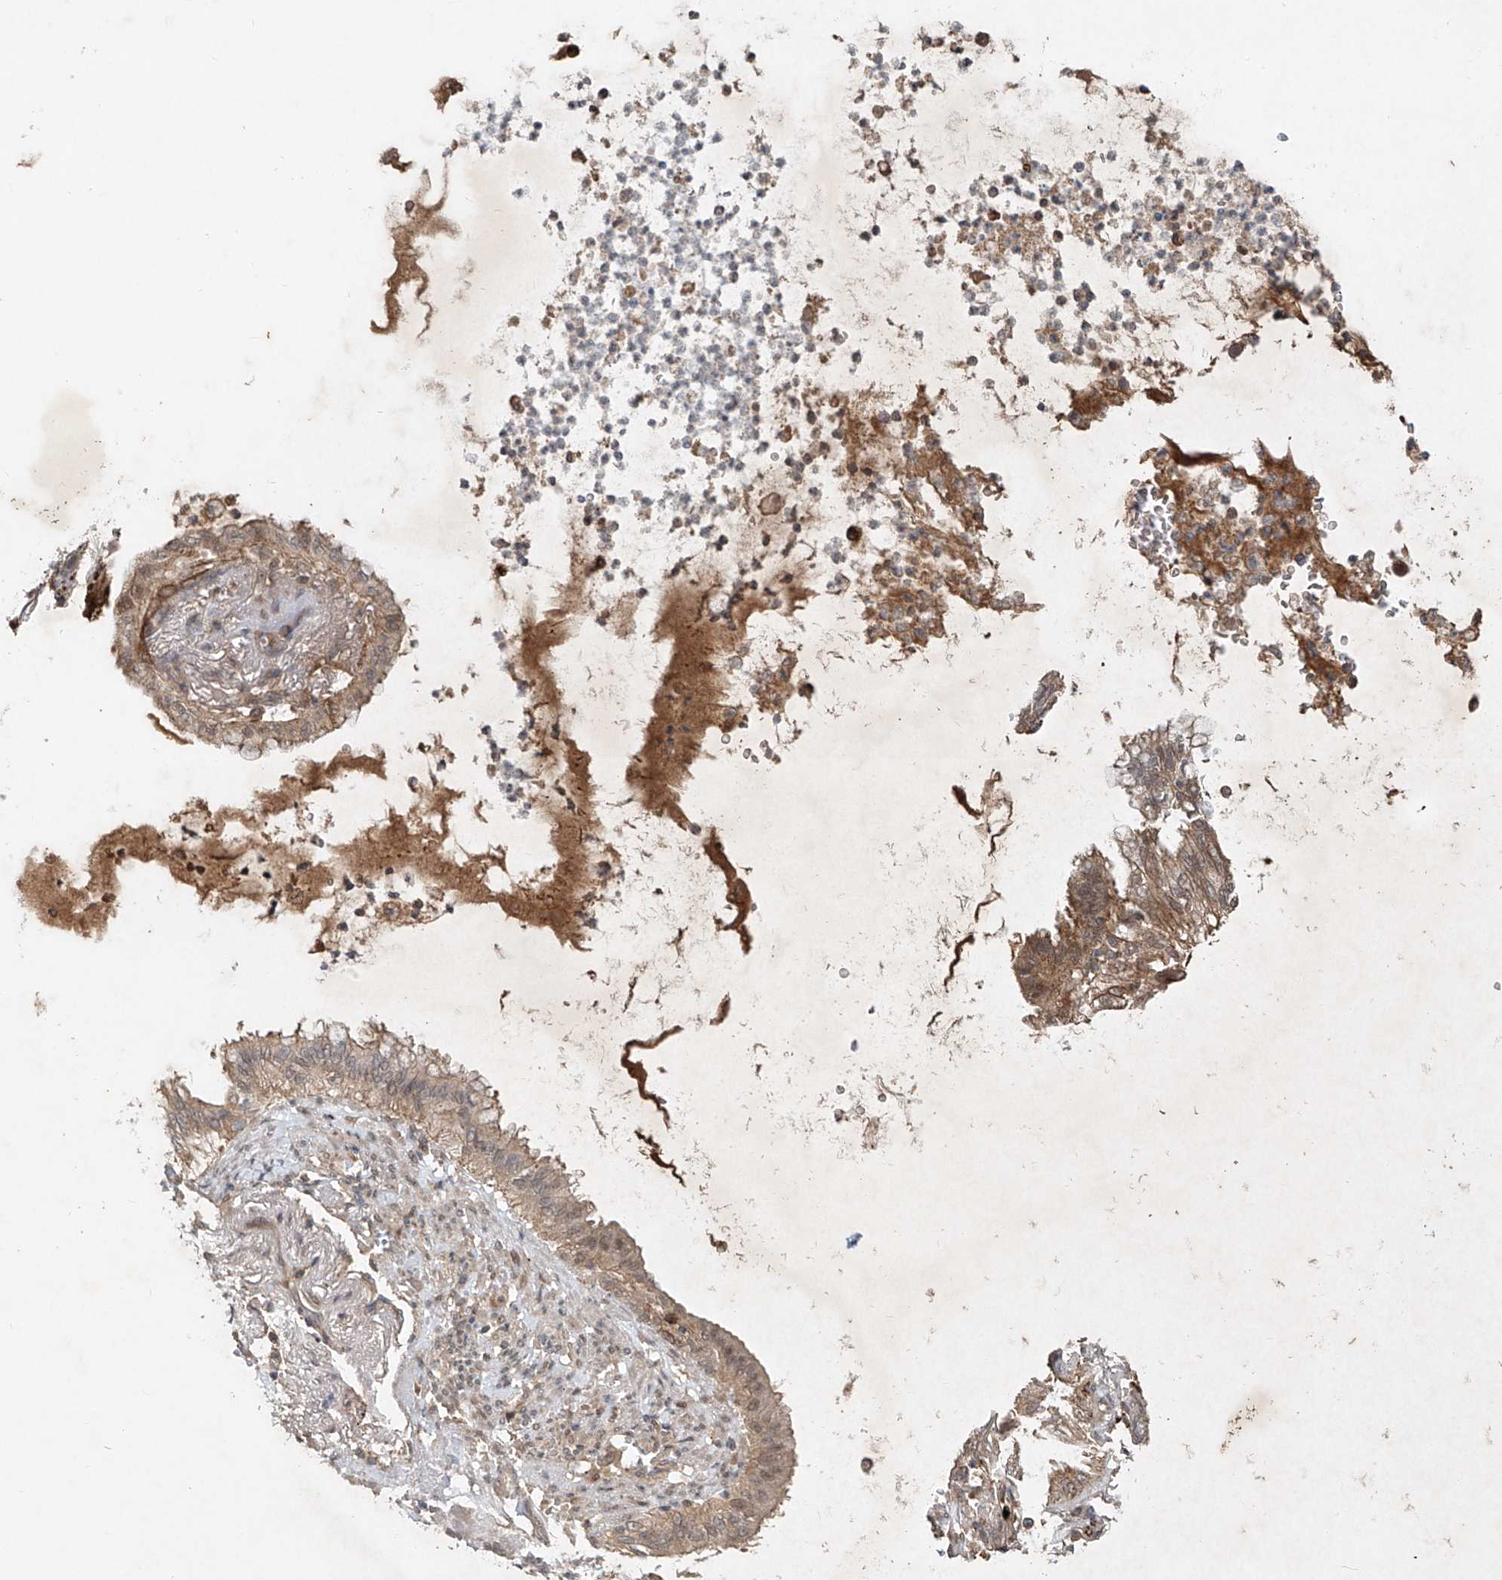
{"staining": {"intensity": "weak", "quantity": ">75%", "location": "cytoplasmic/membranous"}, "tissue": "lung cancer", "cell_type": "Tumor cells", "image_type": "cancer", "snomed": [{"axis": "morphology", "description": "Adenocarcinoma, NOS"}, {"axis": "topography", "description": "Lung"}], "caption": "Adenocarcinoma (lung) stained for a protein (brown) reveals weak cytoplasmic/membranous positive staining in about >75% of tumor cells.", "gene": "IER5", "patient": {"sex": "female", "age": 70}}